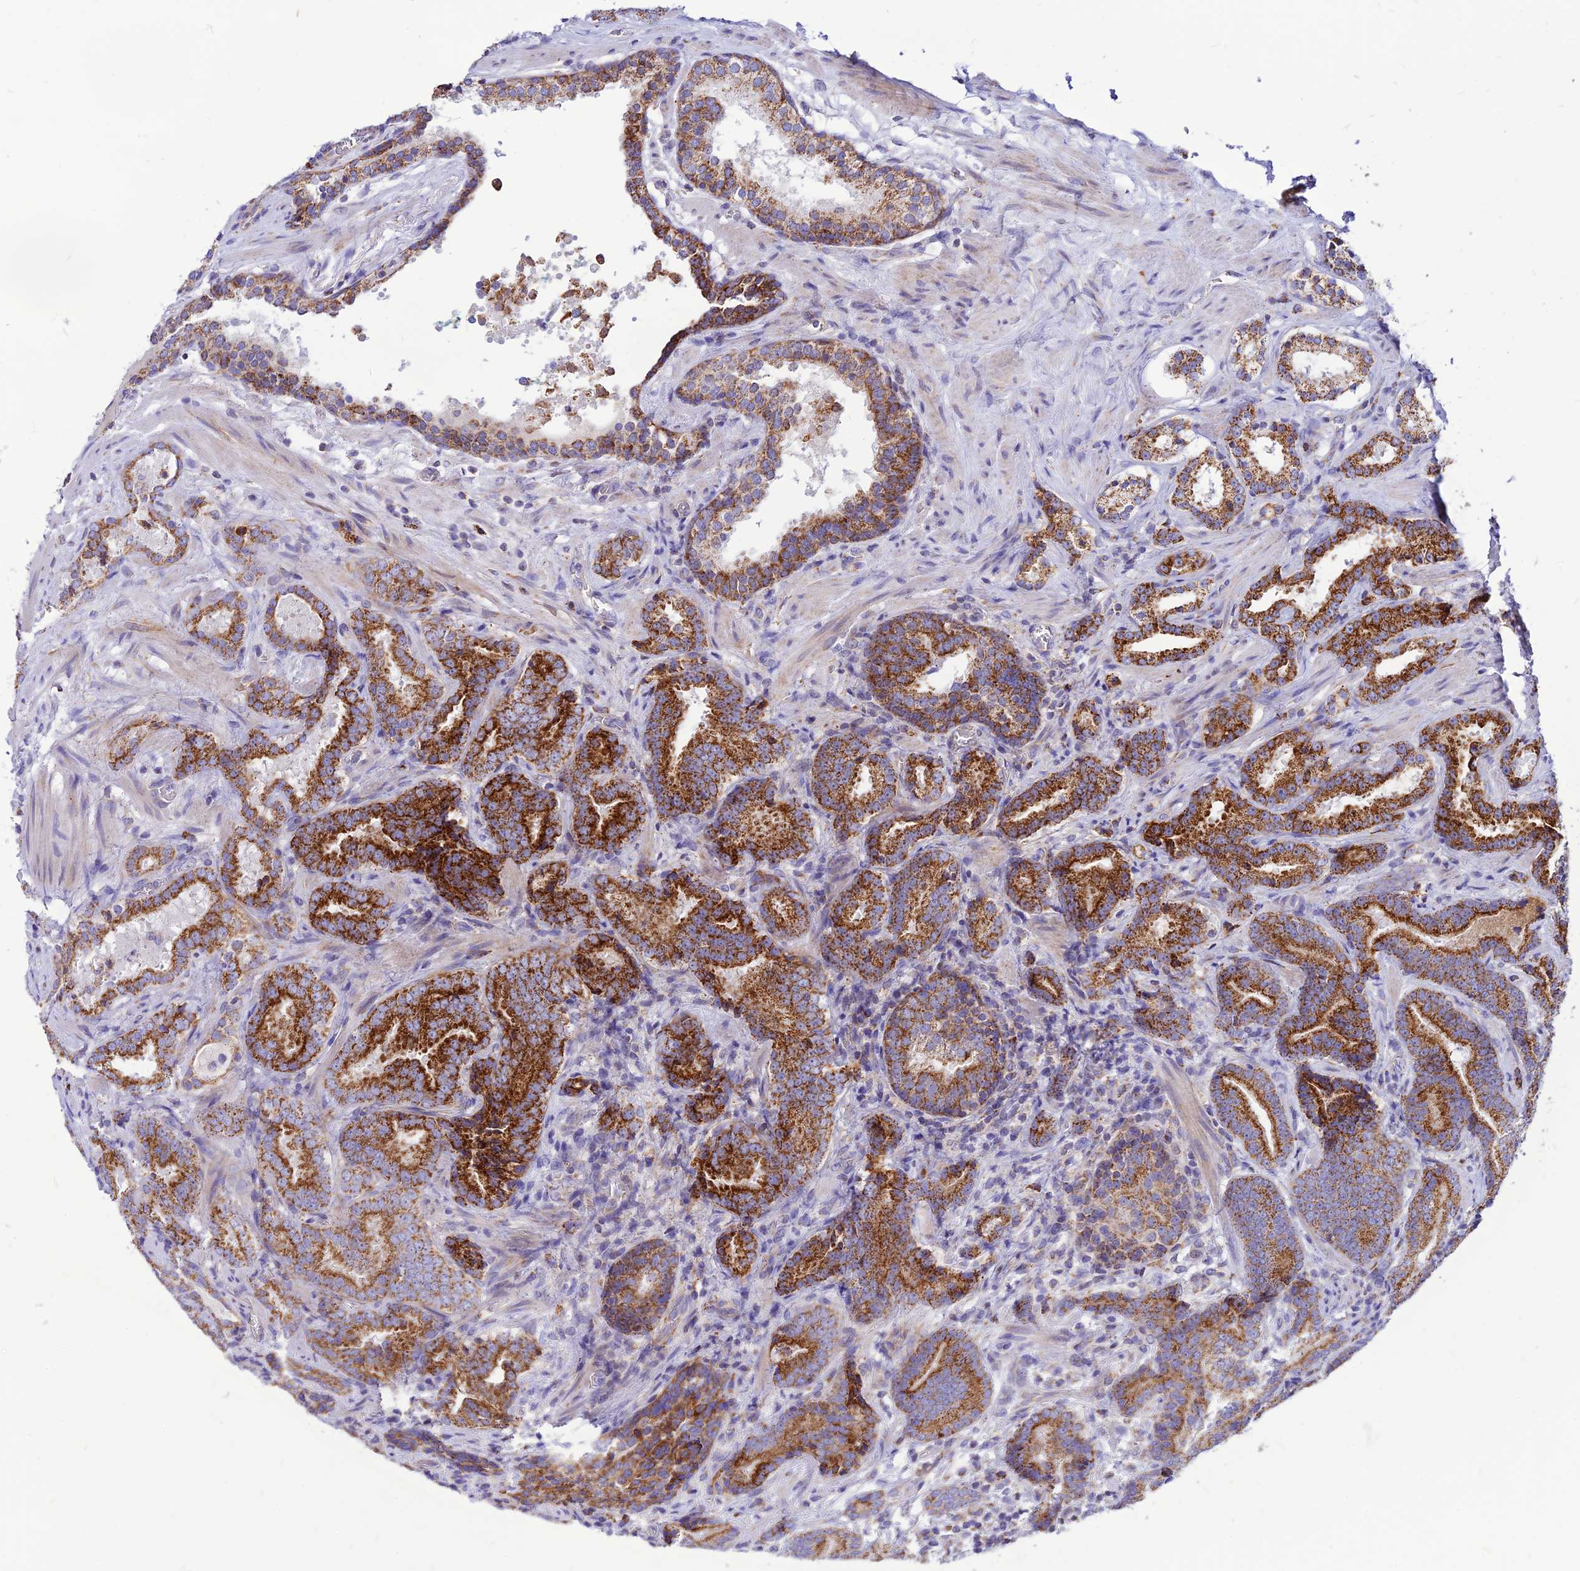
{"staining": {"intensity": "strong", "quantity": ">75%", "location": "cytoplasmic/membranous"}, "tissue": "prostate cancer", "cell_type": "Tumor cells", "image_type": "cancer", "snomed": [{"axis": "morphology", "description": "Adenocarcinoma, Low grade"}, {"axis": "topography", "description": "Prostate"}], "caption": "Prostate adenocarcinoma (low-grade) stained with a brown dye demonstrates strong cytoplasmic/membranous positive positivity in about >75% of tumor cells.", "gene": "ECI1", "patient": {"sex": "male", "age": 58}}